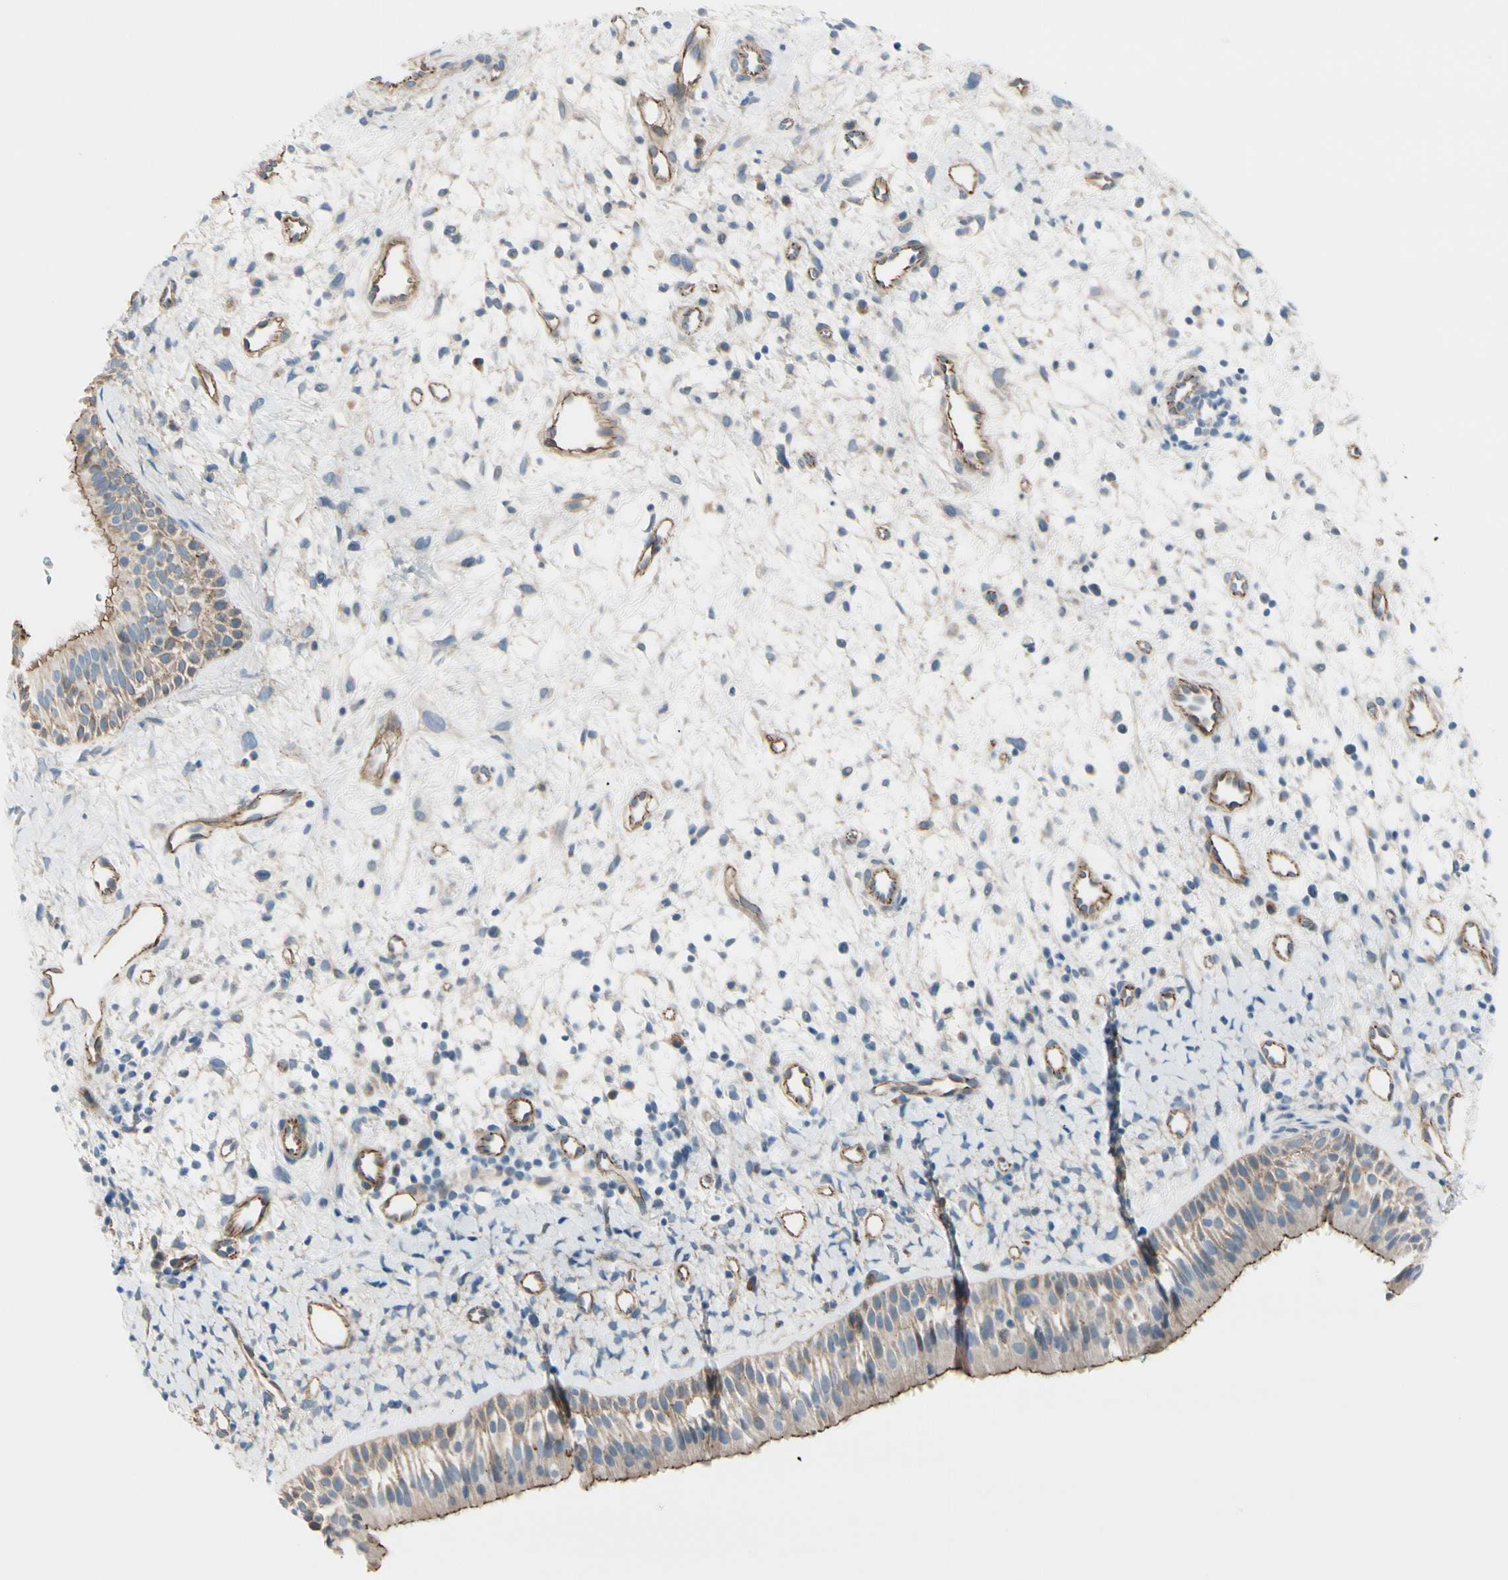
{"staining": {"intensity": "moderate", "quantity": "25%-75%", "location": "cytoplasmic/membranous"}, "tissue": "nasopharynx", "cell_type": "Respiratory epithelial cells", "image_type": "normal", "snomed": [{"axis": "morphology", "description": "Normal tissue, NOS"}, {"axis": "topography", "description": "Nasopharynx"}], "caption": "Brown immunohistochemical staining in unremarkable nasopharynx shows moderate cytoplasmic/membranous staining in approximately 25%-75% of respiratory epithelial cells. The staining was performed using DAB, with brown indicating positive protein expression. Nuclei are stained blue with hematoxylin.", "gene": "TJP1", "patient": {"sex": "male", "age": 22}}